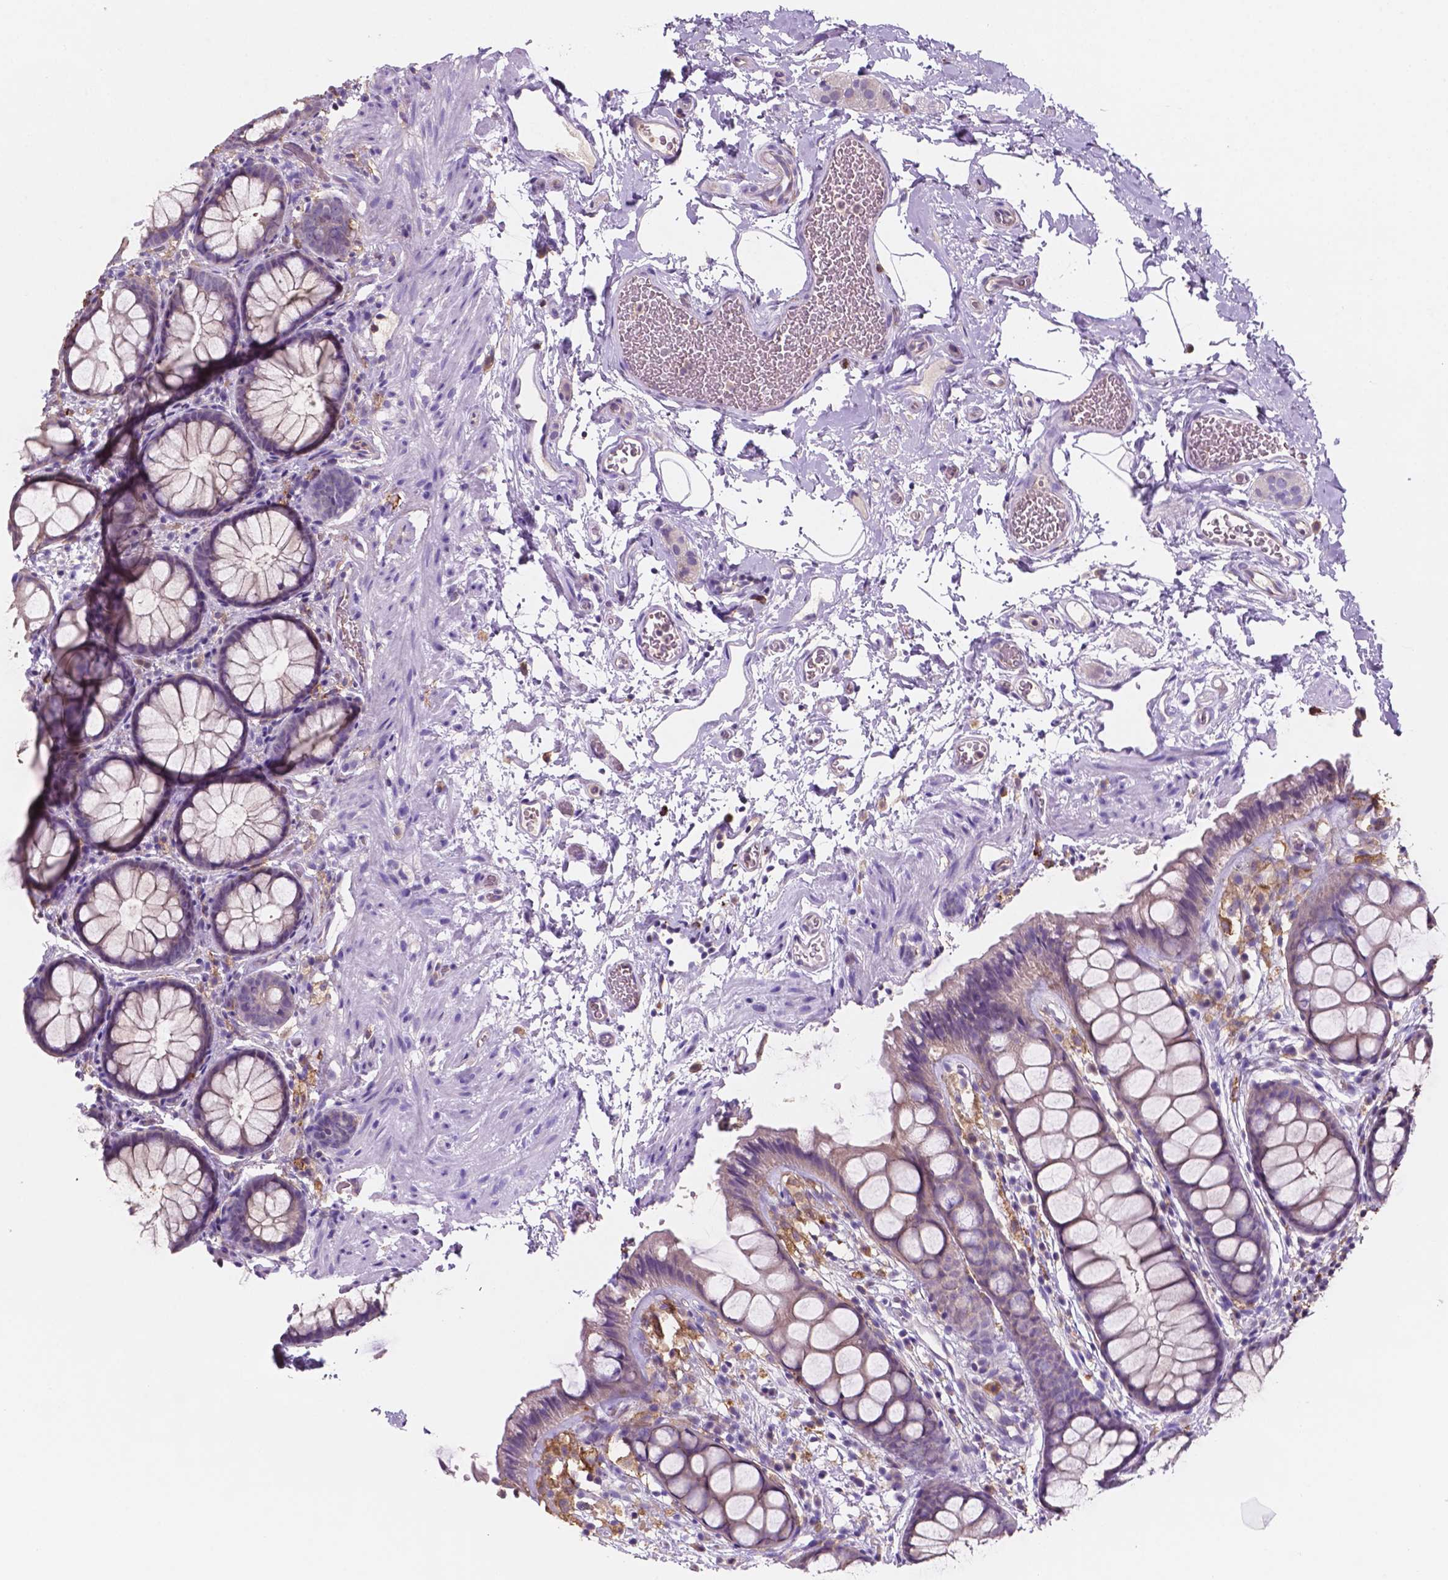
{"staining": {"intensity": "negative", "quantity": "none", "location": "none"}, "tissue": "rectum", "cell_type": "Glandular cells", "image_type": "normal", "snomed": [{"axis": "morphology", "description": "Normal tissue, NOS"}, {"axis": "topography", "description": "Rectum"}], "caption": "Immunohistochemistry (IHC) image of benign rectum: human rectum stained with DAB reveals no significant protein positivity in glandular cells. (Stains: DAB immunohistochemistry with hematoxylin counter stain, Microscopy: brightfield microscopy at high magnification).", "gene": "MKRN2OS", "patient": {"sex": "female", "age": 62}}